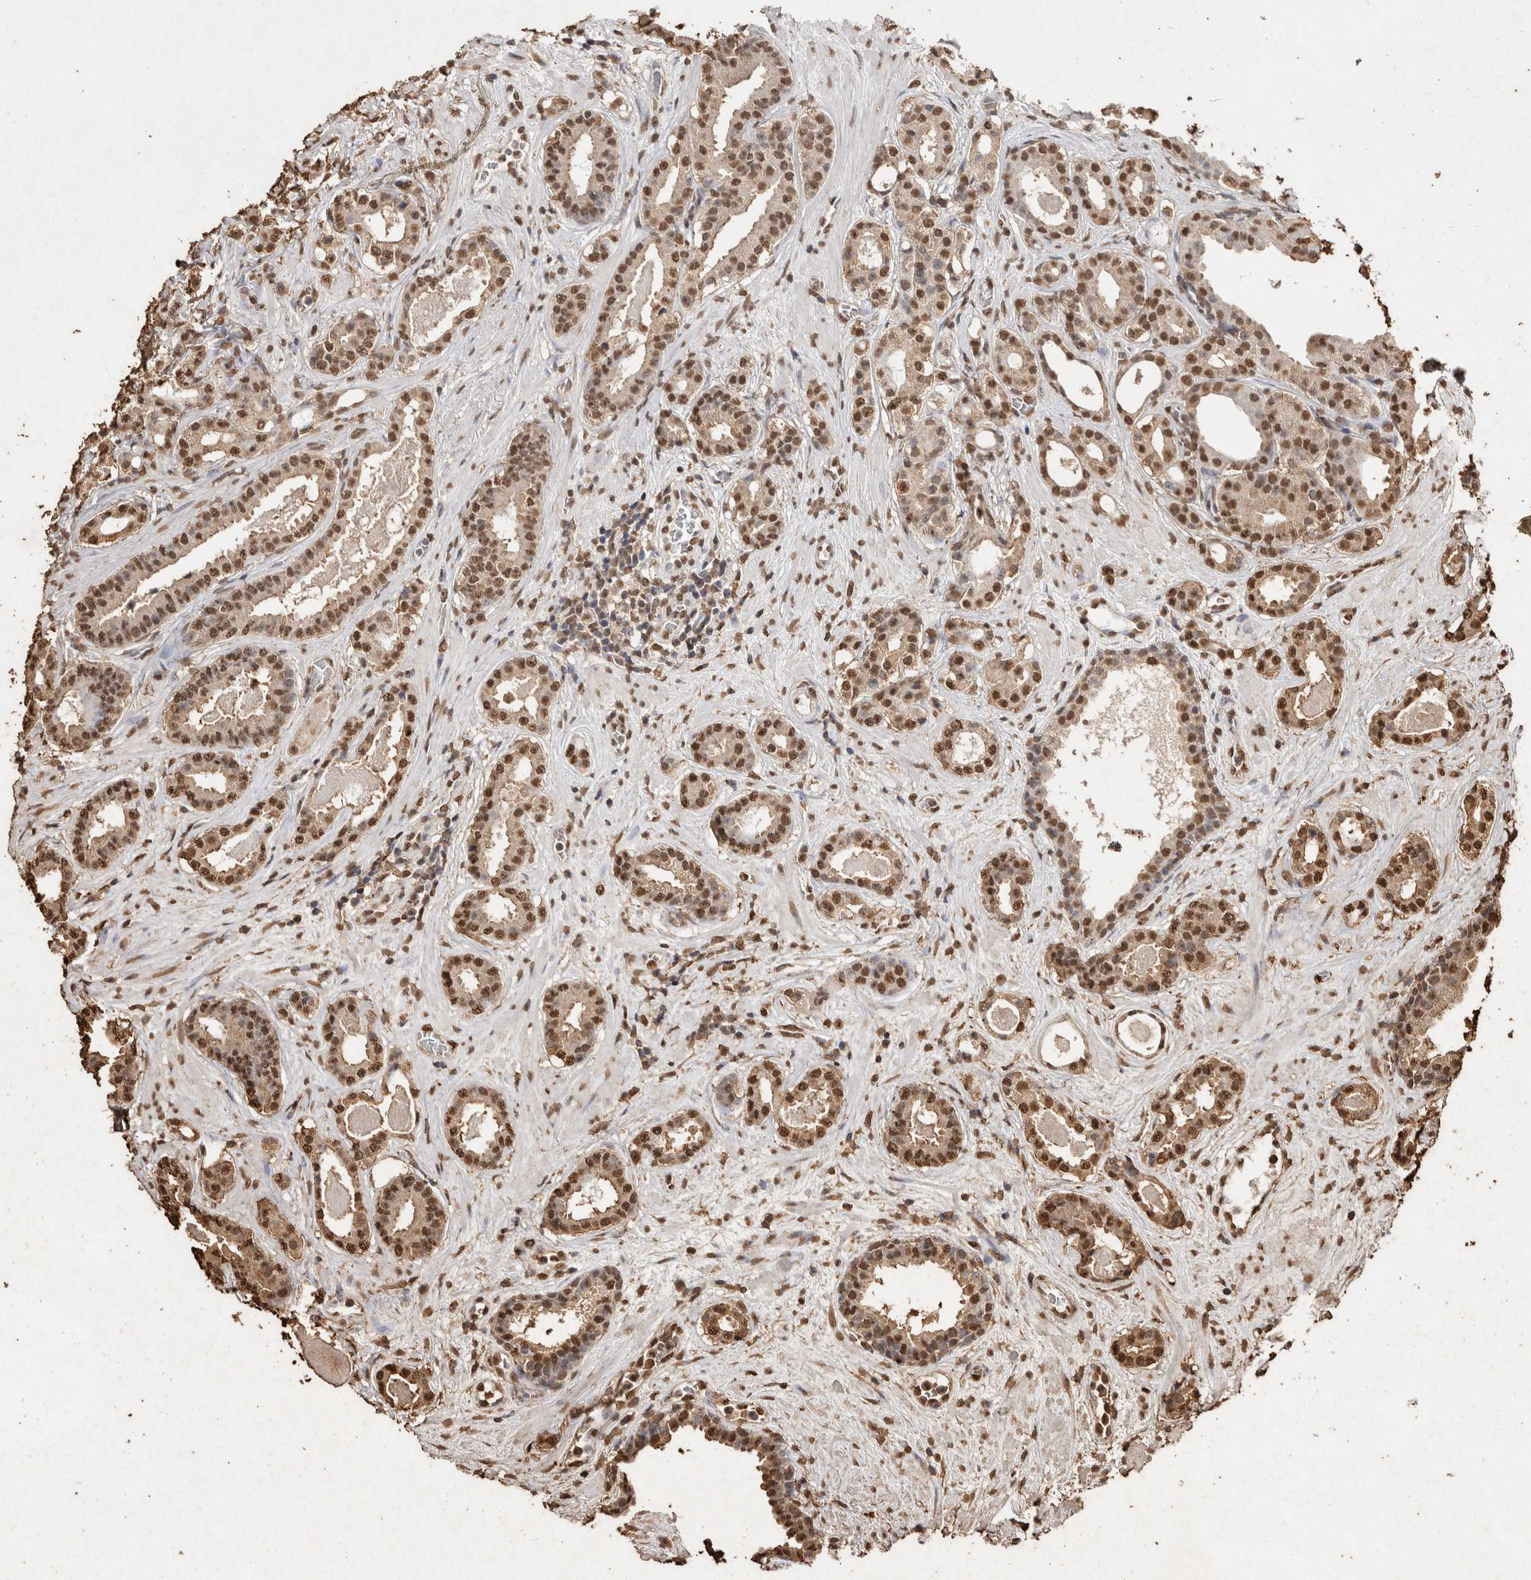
{"staining": {"intensity": "moderate", "quantity": ">75%", "location": "nuclear"}, "tissue": "prostate cancer", "cell_type": "Tumor cells", "image_type": "cancer", "snomed": [{"axis": "morphology", "description": "Adenocarcinoma, High grade"}, {"axis": "topography", "description": "Prostate"}], "caption": "A micrograph showing moderate nuclear positivity in about >75% of tumor cells in prostate cancer, as visualized by brown immunohistochemical staining.", "gene": "FSTL3", "patient": {"sex": "male", "age": 60}}